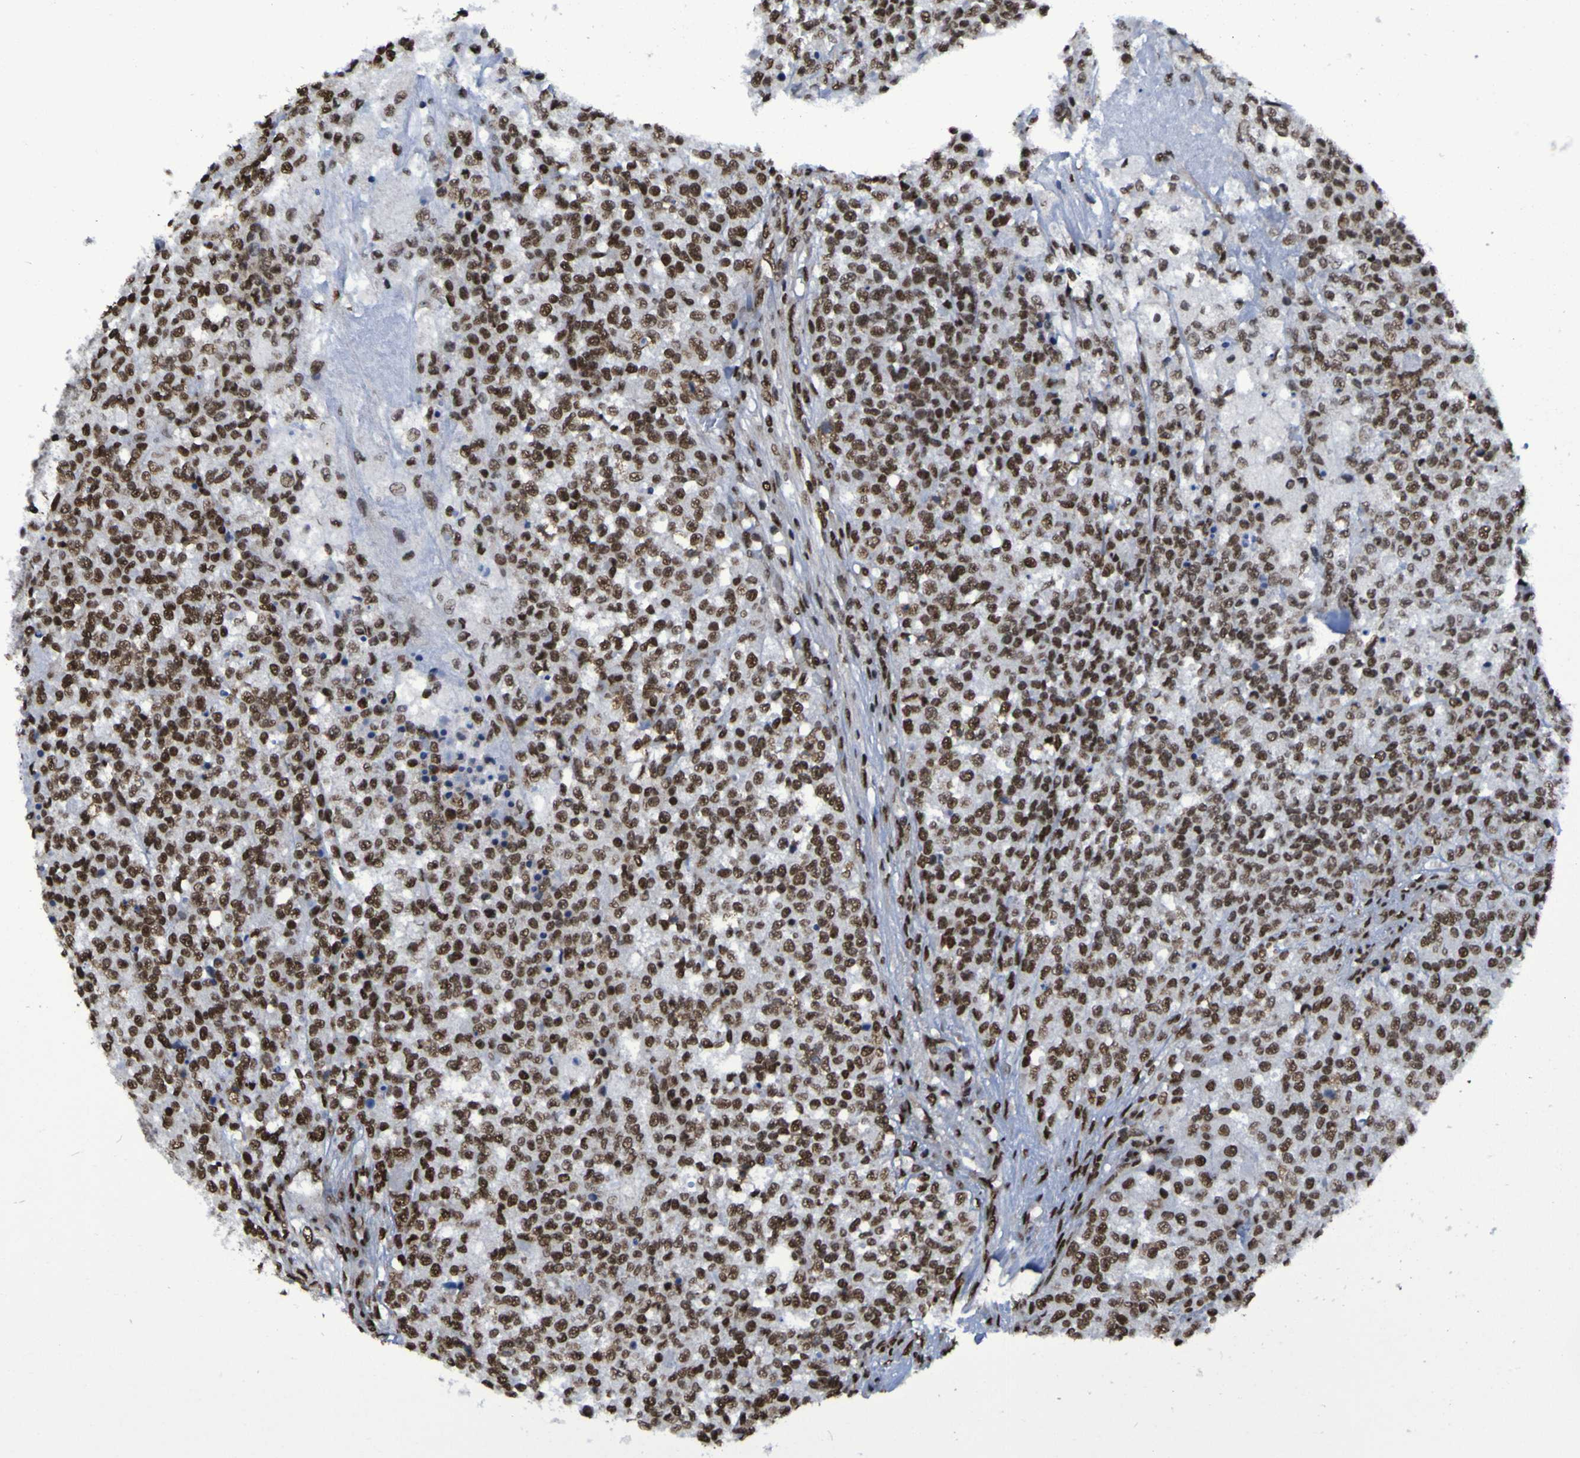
{"staining": {"intensity": "strong", "quantity": ">75%", "location": "nuclear"}, "tissue": "testis cancer", "cell_type": "Tumor cells", "image_type": "cancer", "snomed": [{"axis": "morphology", "description": "Seminoma, NOS"}, {"axis": "topography", "description": "Testis"}], "caption": "Seminoma (testis) stained with immunohistochemistry (IHC) demonstrates strong nuclear staining in about >75% of tumor cells.", "gene": "HNRNPR", "patient": {"sex": "male", "age": 59}}